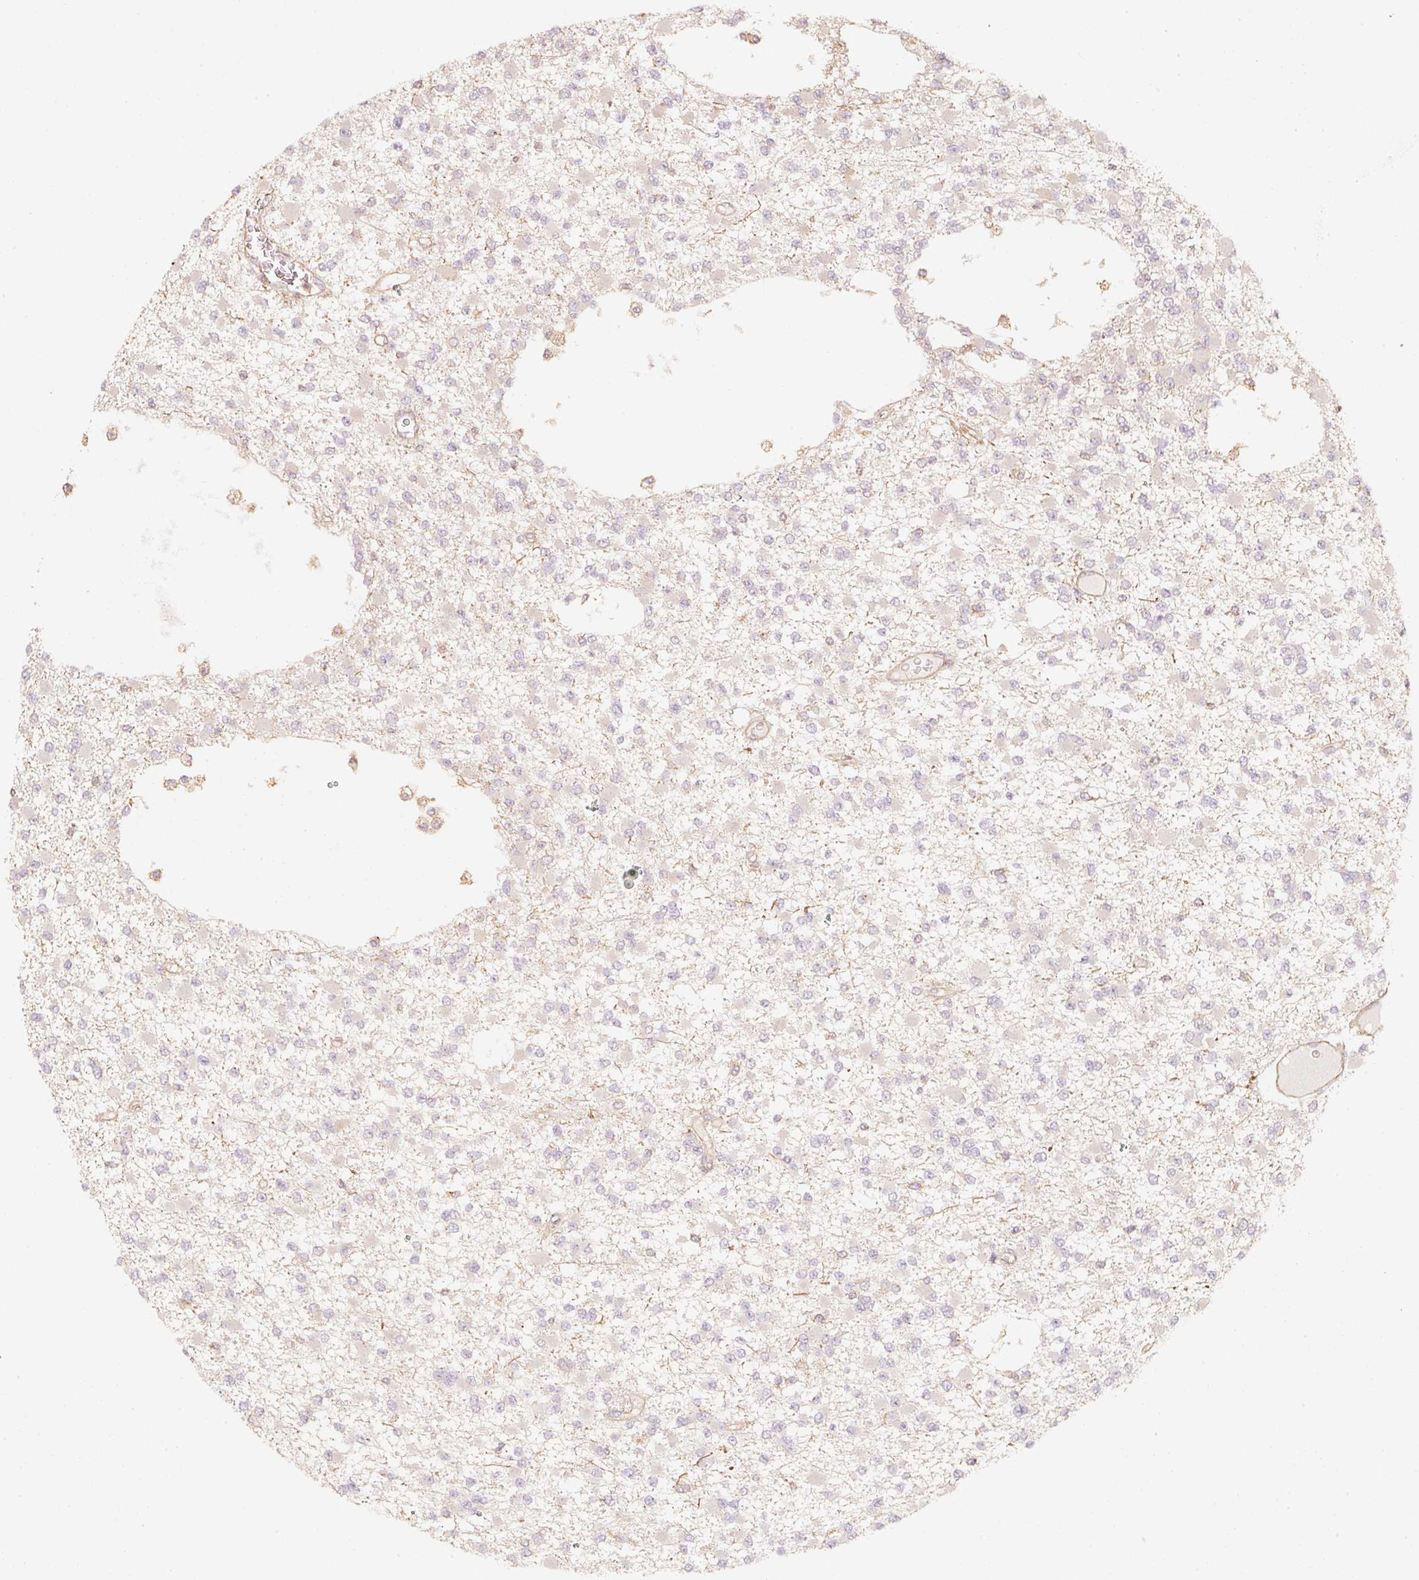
{"staining": {"intensity": "negative", "quantity": "none", "location": "none"}, "tissue": "glioma", "cell_type": "Tumor cells", "image_type": "cancer", "snomed": [{"axis": "morphology", "description": "Glioma, malignant, Low grade"}, {"axis": "topography", "description": "Brain"}], "caption": "A photomicrograph of malignant glioma (low-grade) stained for a protein reveals no brown staining in tumor cells.", "gene": "CEP95", "patient": {"sex": "female", "age": 22}}